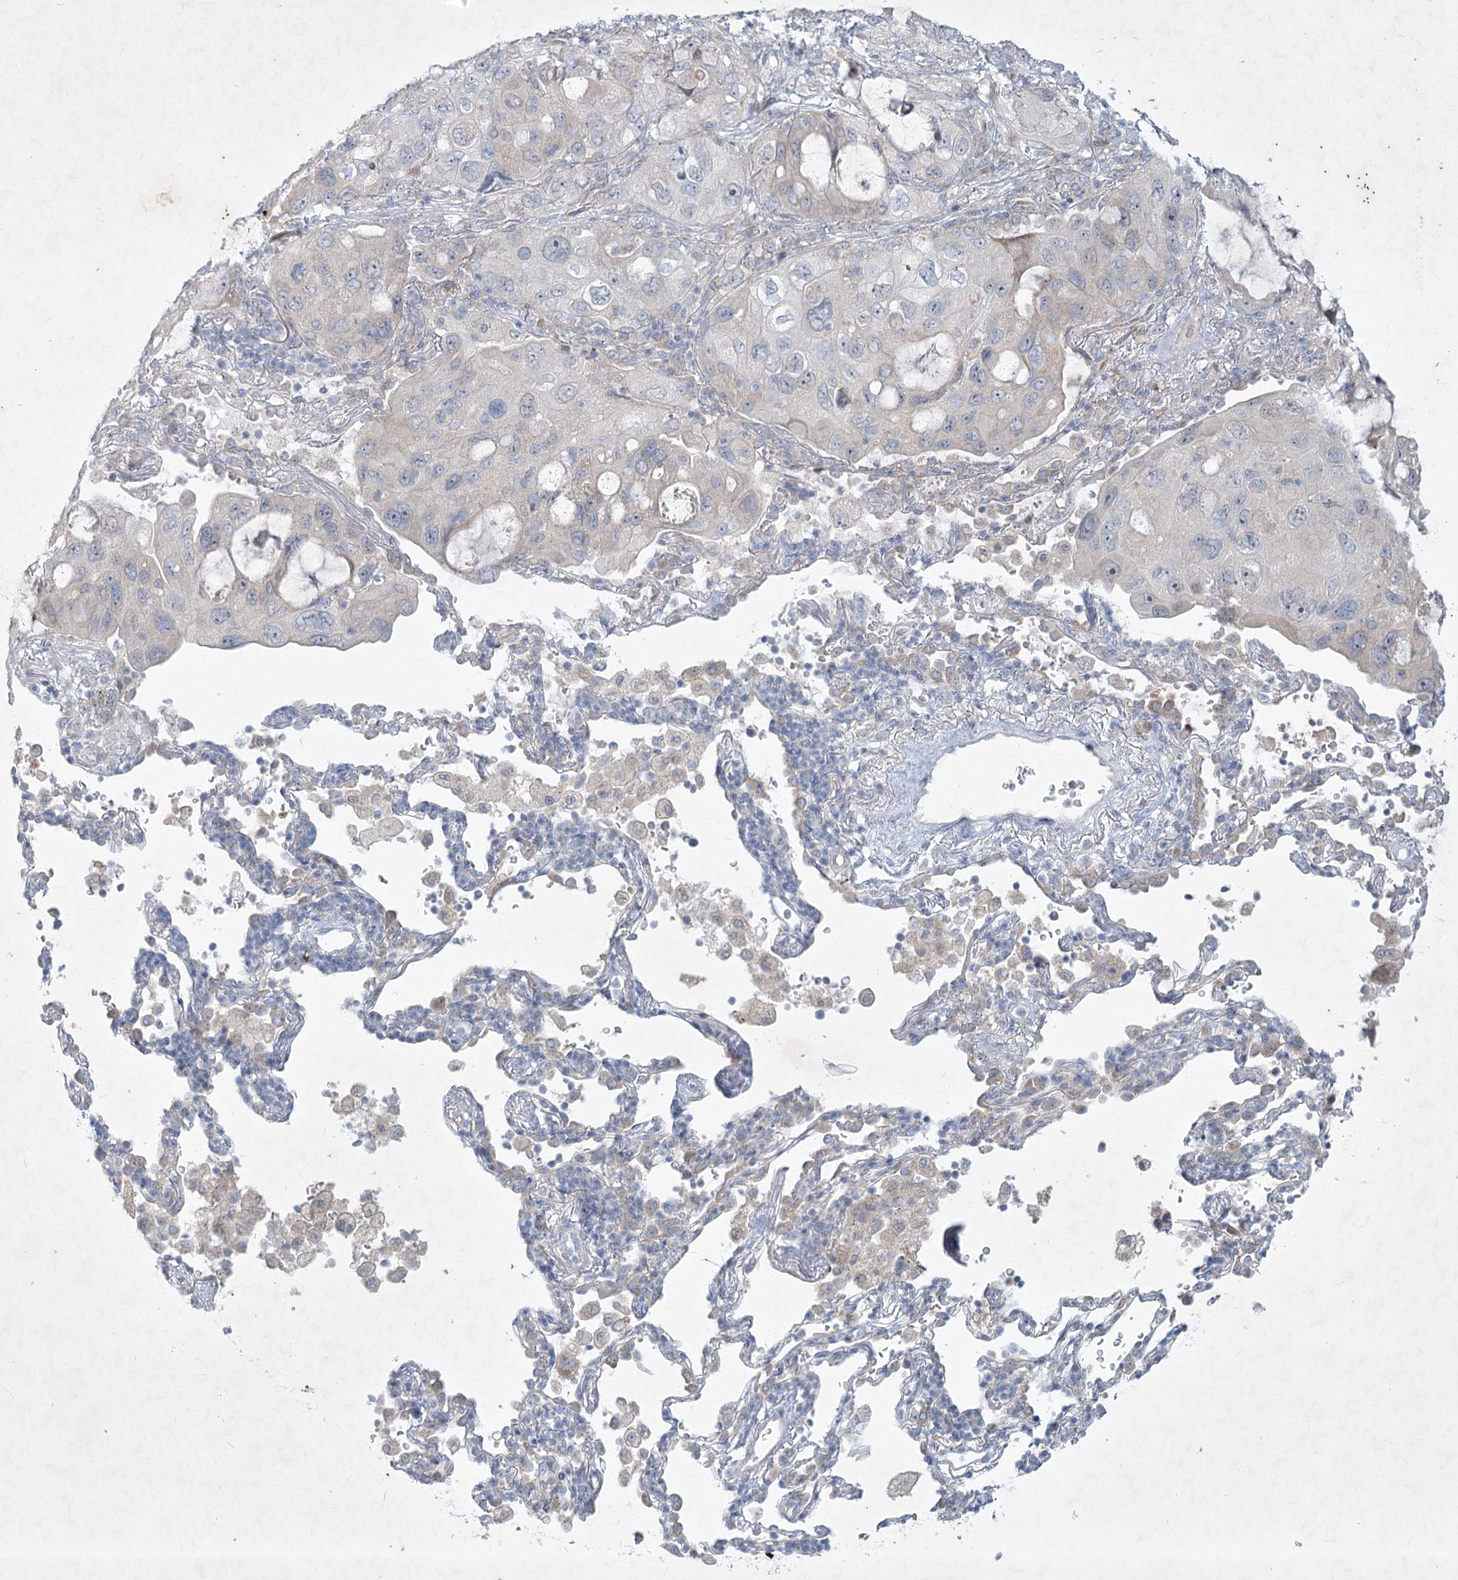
{"staining": {"intensity": "negative", "quantity": "none", "location": "none"}, "tissue": "lung cancer", "cell_type": "Tumor cells", "image_type": "cancer", "snomed": [{"axis": "morphology", "description": "Squamous cell carcinoma, NOS"}, {"axis": "topography", "description": "Lung"}], "caption": "Human lung cancer stained for a protein using IHC reveals no positivity in tumor cells.", "gene": "PLA2G12A", "patient": {"sex": "female", "age": 73}}